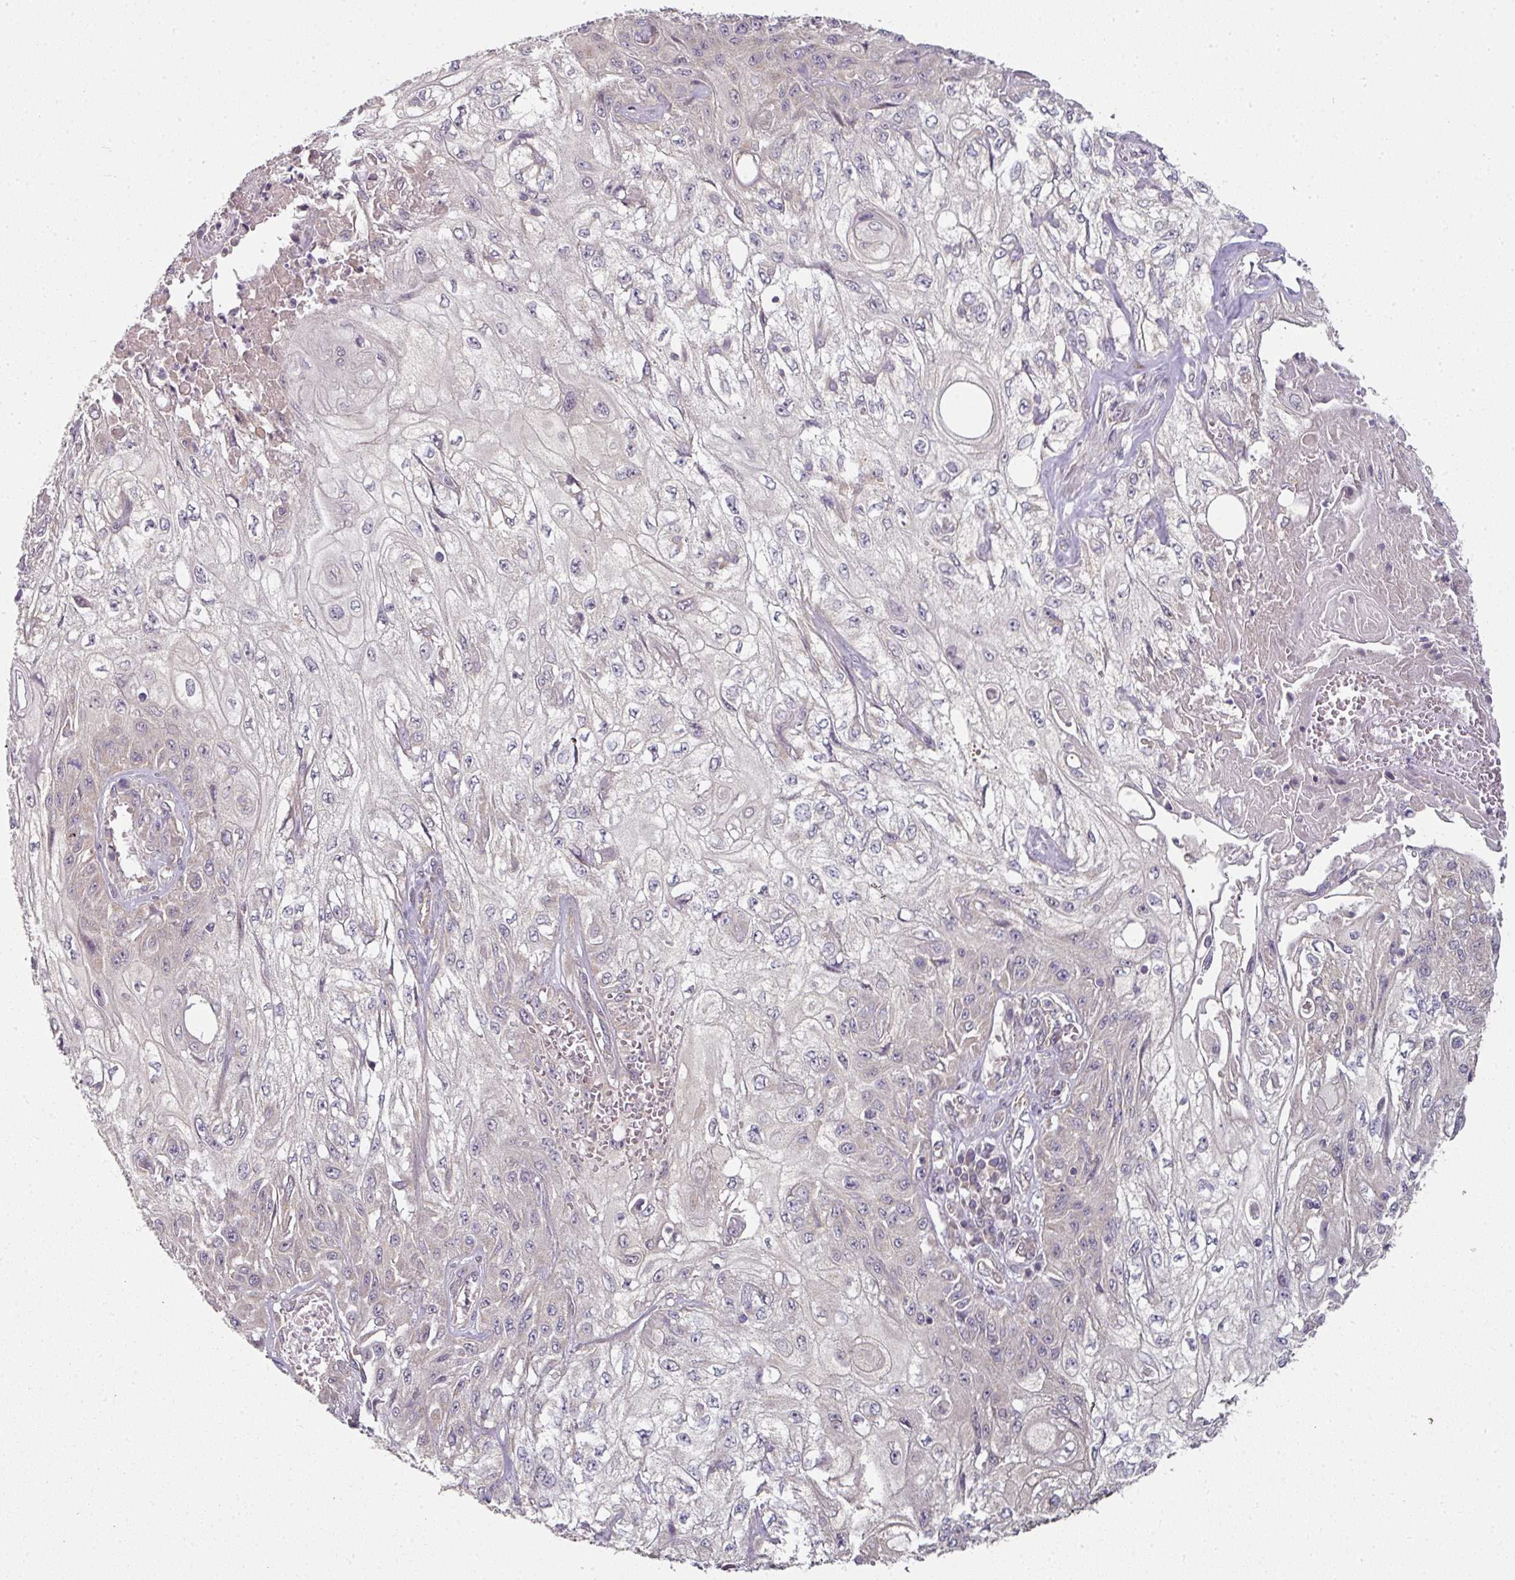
{"staining": {"intensity": "negative", "quantity": "none", "location": "none"}, "tissue": "skin cancer", "cell_type": "Tumor cells", "image_type": "cancer", "snomed": [{"axis": "morphology", "description": "Squamous cell carcinoma, NOS"}, {"axis": "morphology", "description": "Squamous cell carcinoma, metastatic, NOS"}, {"axis": "topography", "description": "Skin"}, {"axis": "topography", "description": "Lymph node"}], "caption": "This is an immunohistochemistry photomicrograph of human metastatic squamous cell carcinoma (skin). There is no expression in tumor cells.", "gene": "MAP2K2", "patient": {"sex": "male", "age": 75}}